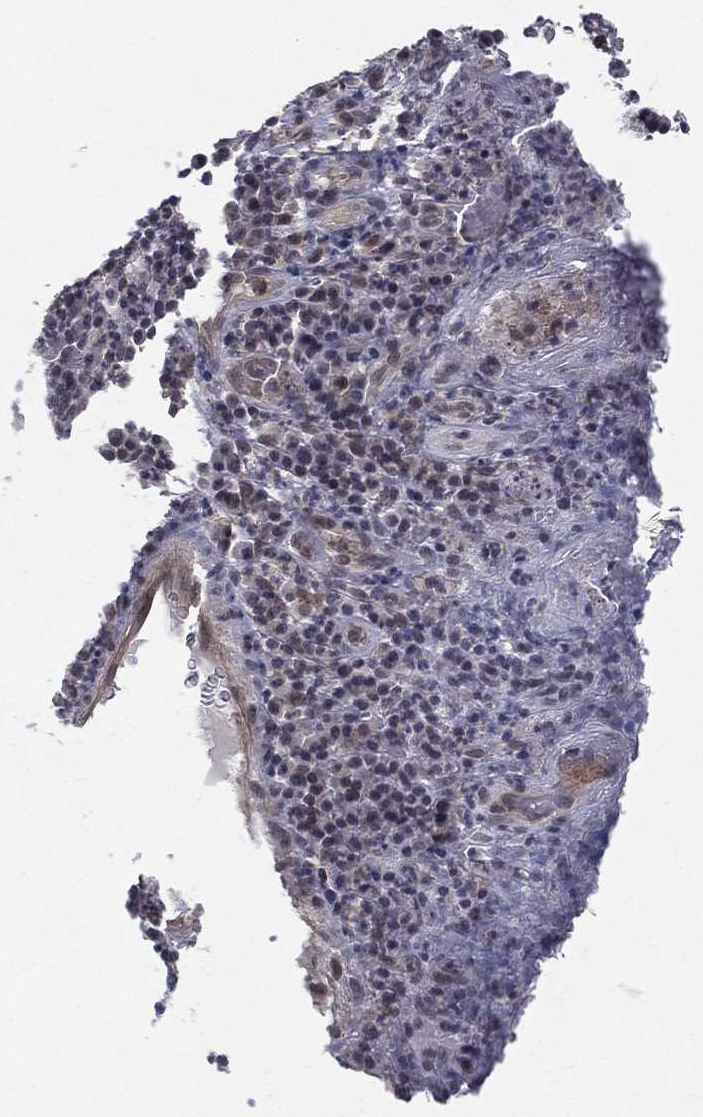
{"staining": {"intensity": "weak", "quantity": "<25%", "location": "cytoplasmic/membranous,nuclear"}, "tissue": "skin cancer", "cell_type": "Tumor cells", "image_type": "cancer", "snomed": [{"axis": "morphology", "description": "Squamous cell carcinoma, NOS"}, {"axis": "topography", "description": "Skin"}, {"axis": "topography", "description": "Anal"}], "caption": "This is an IHC photomicrograph of human skin cancer. There is no staining in tumor cells.", "gene": "MORC2", "patient": {"sex": "female", "age": 51}}